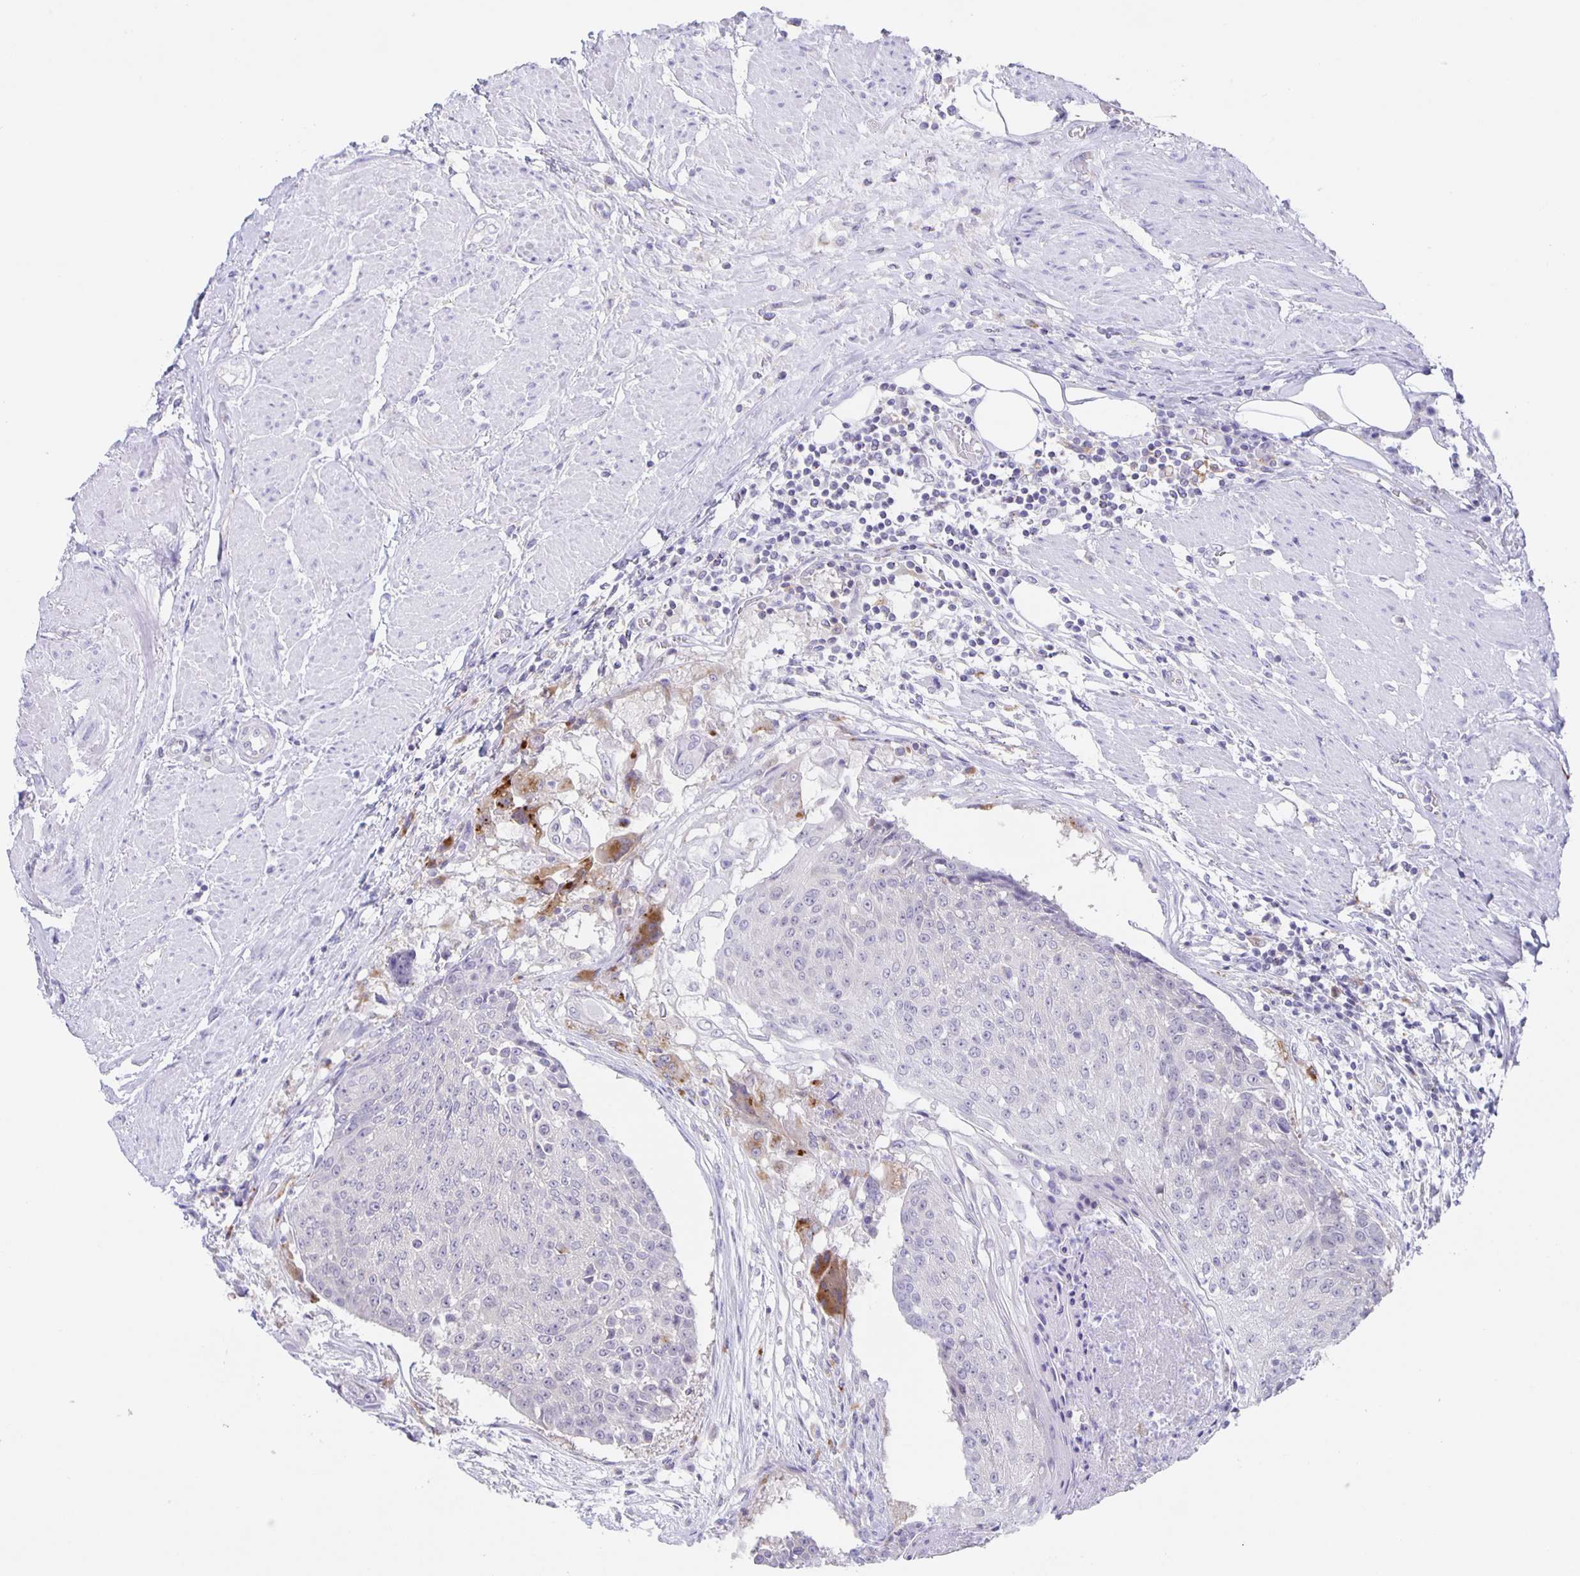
{"staining": {"intensity": "weak", "quantity": "<25%", "location": "cytoplasmic/membranous"}, "tissue": "urothelial cancer", "cell_type": "Tumor cells", "image_type": "cancer", "snomed": [{"axis": "morphology", "description": "Urothelial carcinoma, High grade"}, {"axis": "topography", "description": "Urinary bladder"}], "caption": "A high-resolution histopathology image shows immunohistochemistry staining of urothelial cancer, which reveals no significant expression in tumor cells. The staining was performed using DAB to visualize the protein expression in brown, while the nuclei were stained in blue with hematoxylin (Magnification: 20x).", "gene": "LIPA", "patient": {"sex": "female", "age": 63}}